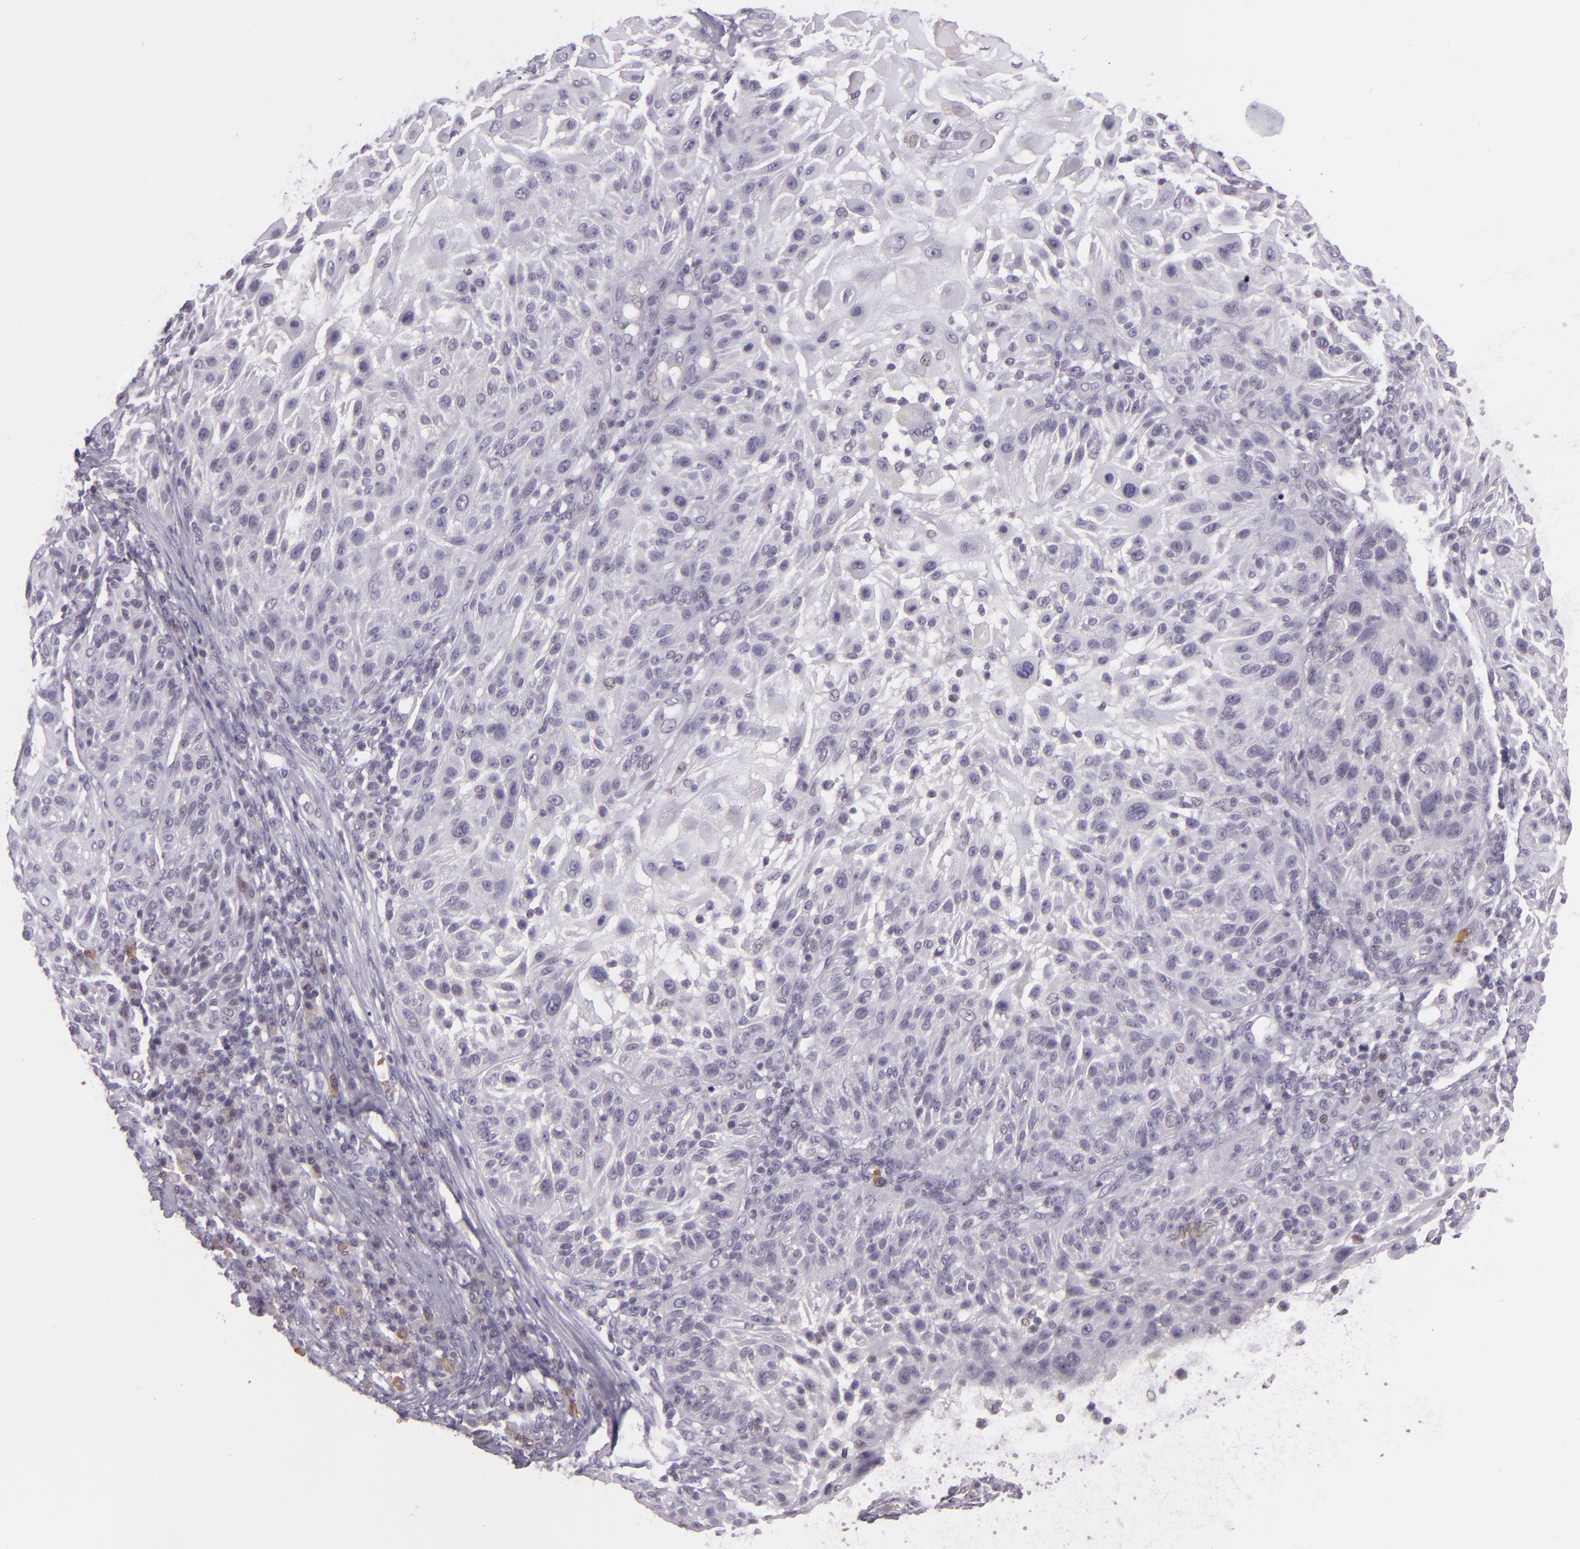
{"staining": {"intensity": "negative", "quantity": "none", "location": "none"}, "tissue": "skin cancer", "cell_type": "Tumor cells", "image_type": "cancer", "snomed": [{"axis": "morphology", "description": "Squamous cell carcinoma, NOS"}, {"axis": "topography", "description": "Skin"}], "caption": "Tumor cells are negative for protein expression in human squamous cell carcinoma (skin).", "gene": "CHEK2", "patient": {"sex": "female", "age": 89}}